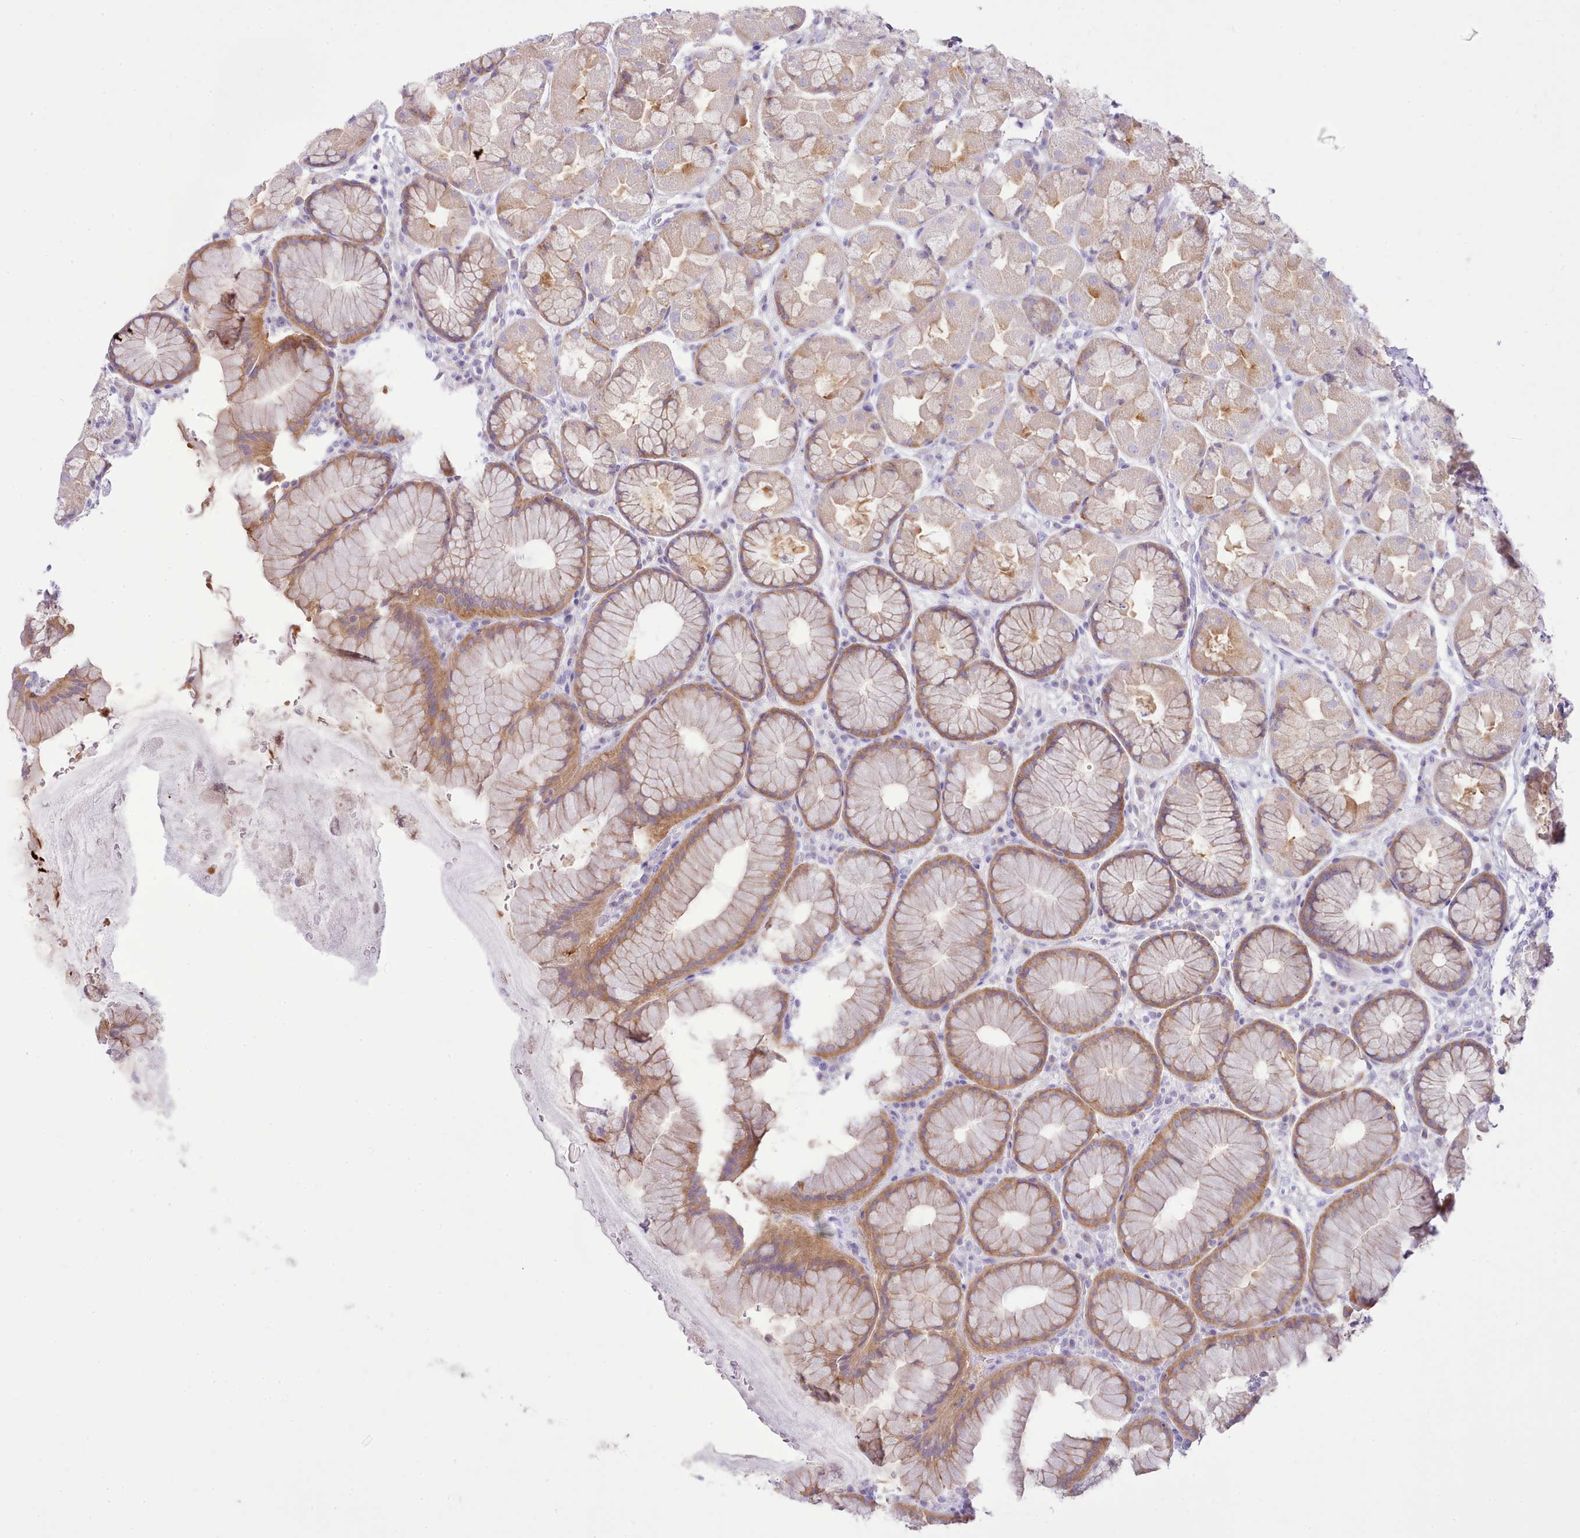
{"staining": {"intensity": "moderate", "quantity": "25%-75%", "location": "cytoplasmic/membranous"}, "tissue": "stomach", "cell_type": "Glandular cells", "image_type": "normal", "snomed": [{"axis": "morphology", "description": "Normal tissue, NOS"}, {"axis": "topography", "description": "Stomach"}], "caption": "Immunohistochemical staining of normal human stomach displays moderate cytoplasmic/membranous protein staining in approximately 25%-75% of glandular cells. (Stains: DAB in brown, nuclei in blue, Microscopy: brightfield microscopy at high magnification).", "gene": "MDFI", "patient": {"sex": "male", "age": 57}}